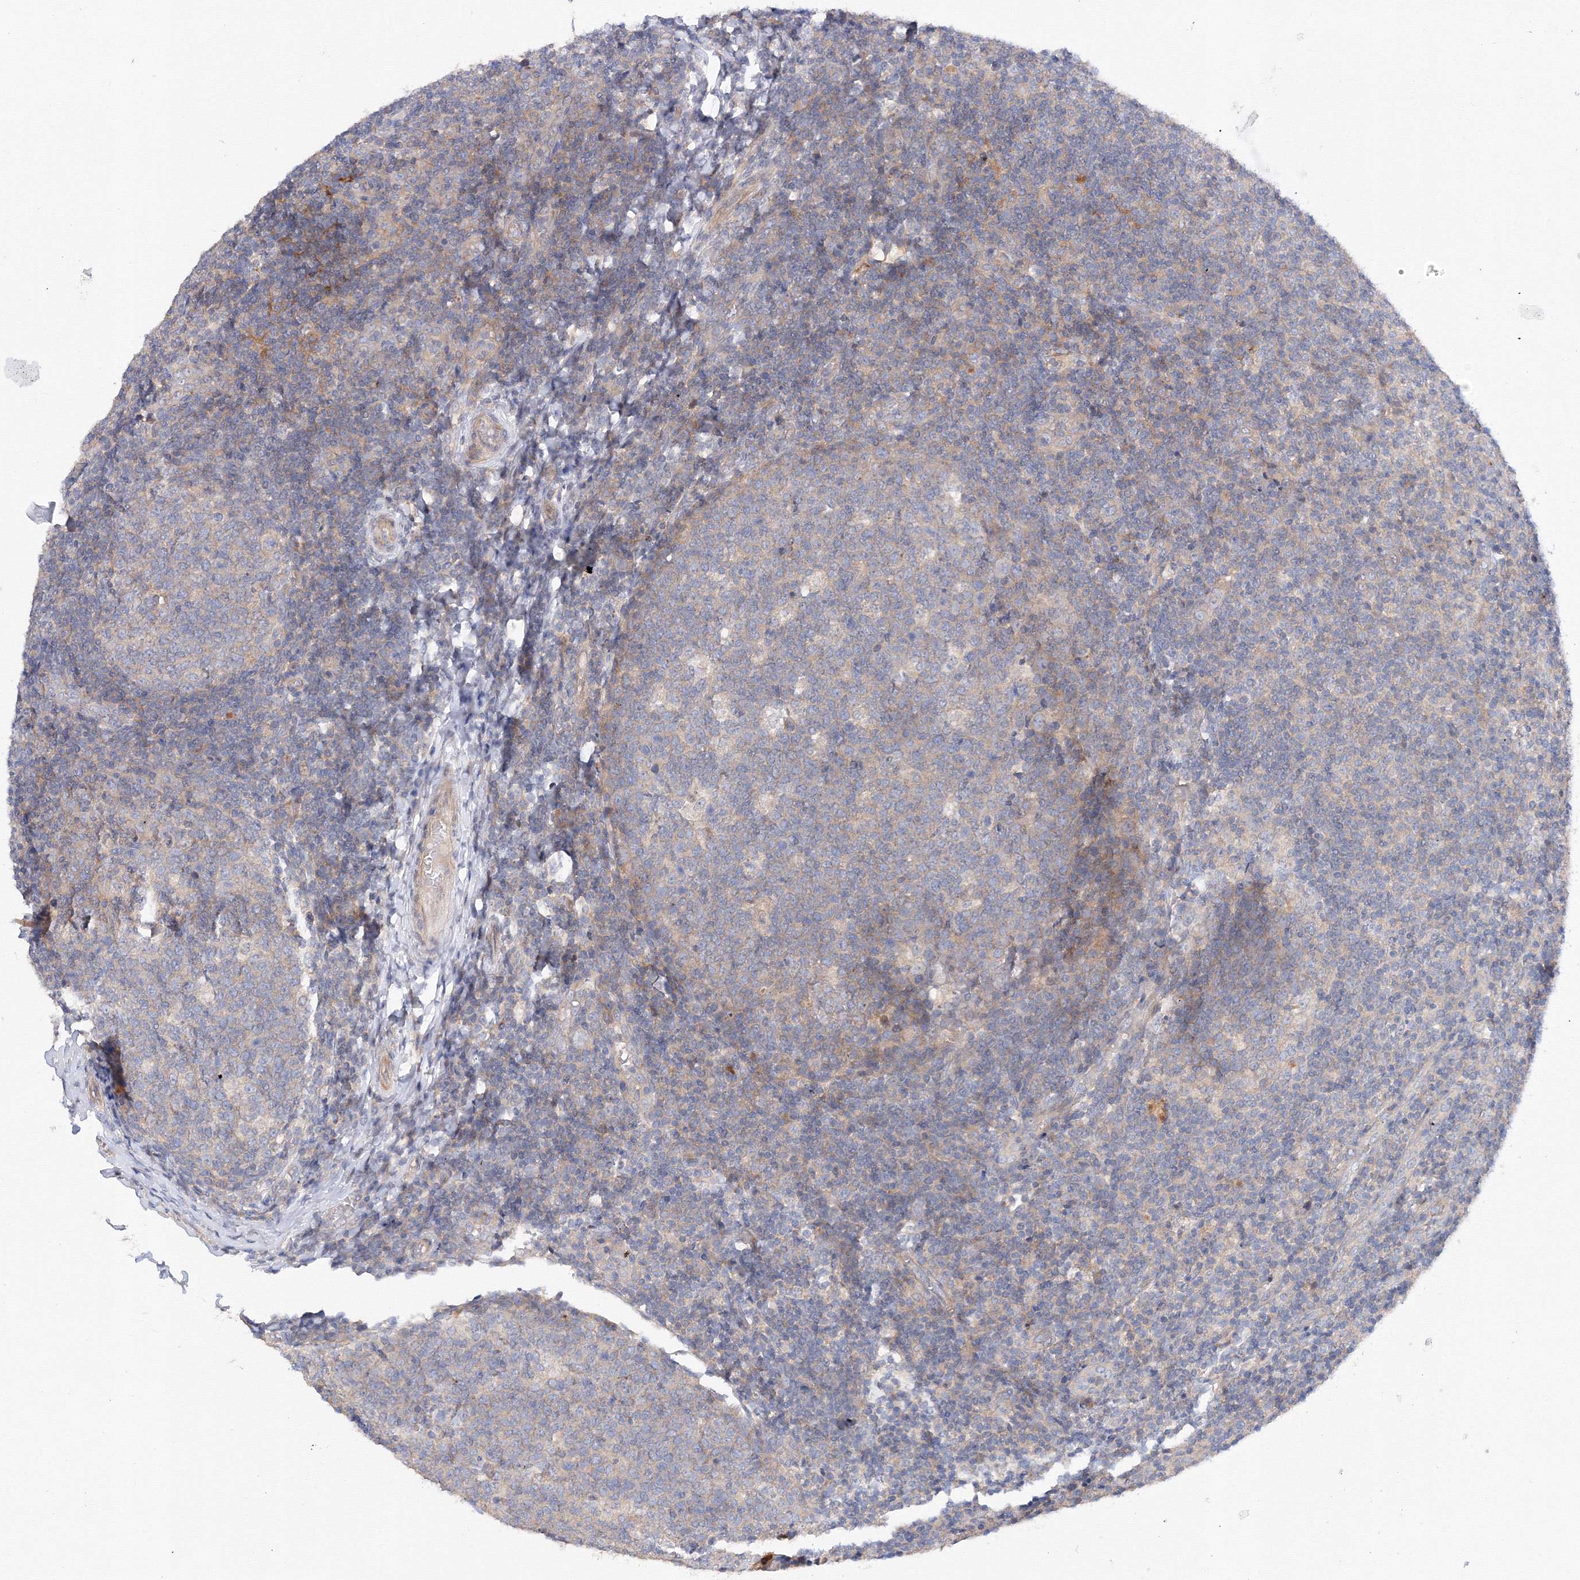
{"staining": {"intensity": "negative", "quantity": "none", "location": "none"}, "tissue": "tonsil", "cell_type": "Germinal center cells", "image_type": "normal", "snomed": [{"axis": "morphology", "description": "Normal tissue, NOS"}, {"axis": "topography", "description": "Tonsil"}], "caption": "This is an immunohistochemistry photomicrograph of benign tonsil. There is no expression in germinal center cells.", "gene": "DIS3L2", "patient": {"sex": "female", "age": 19}}